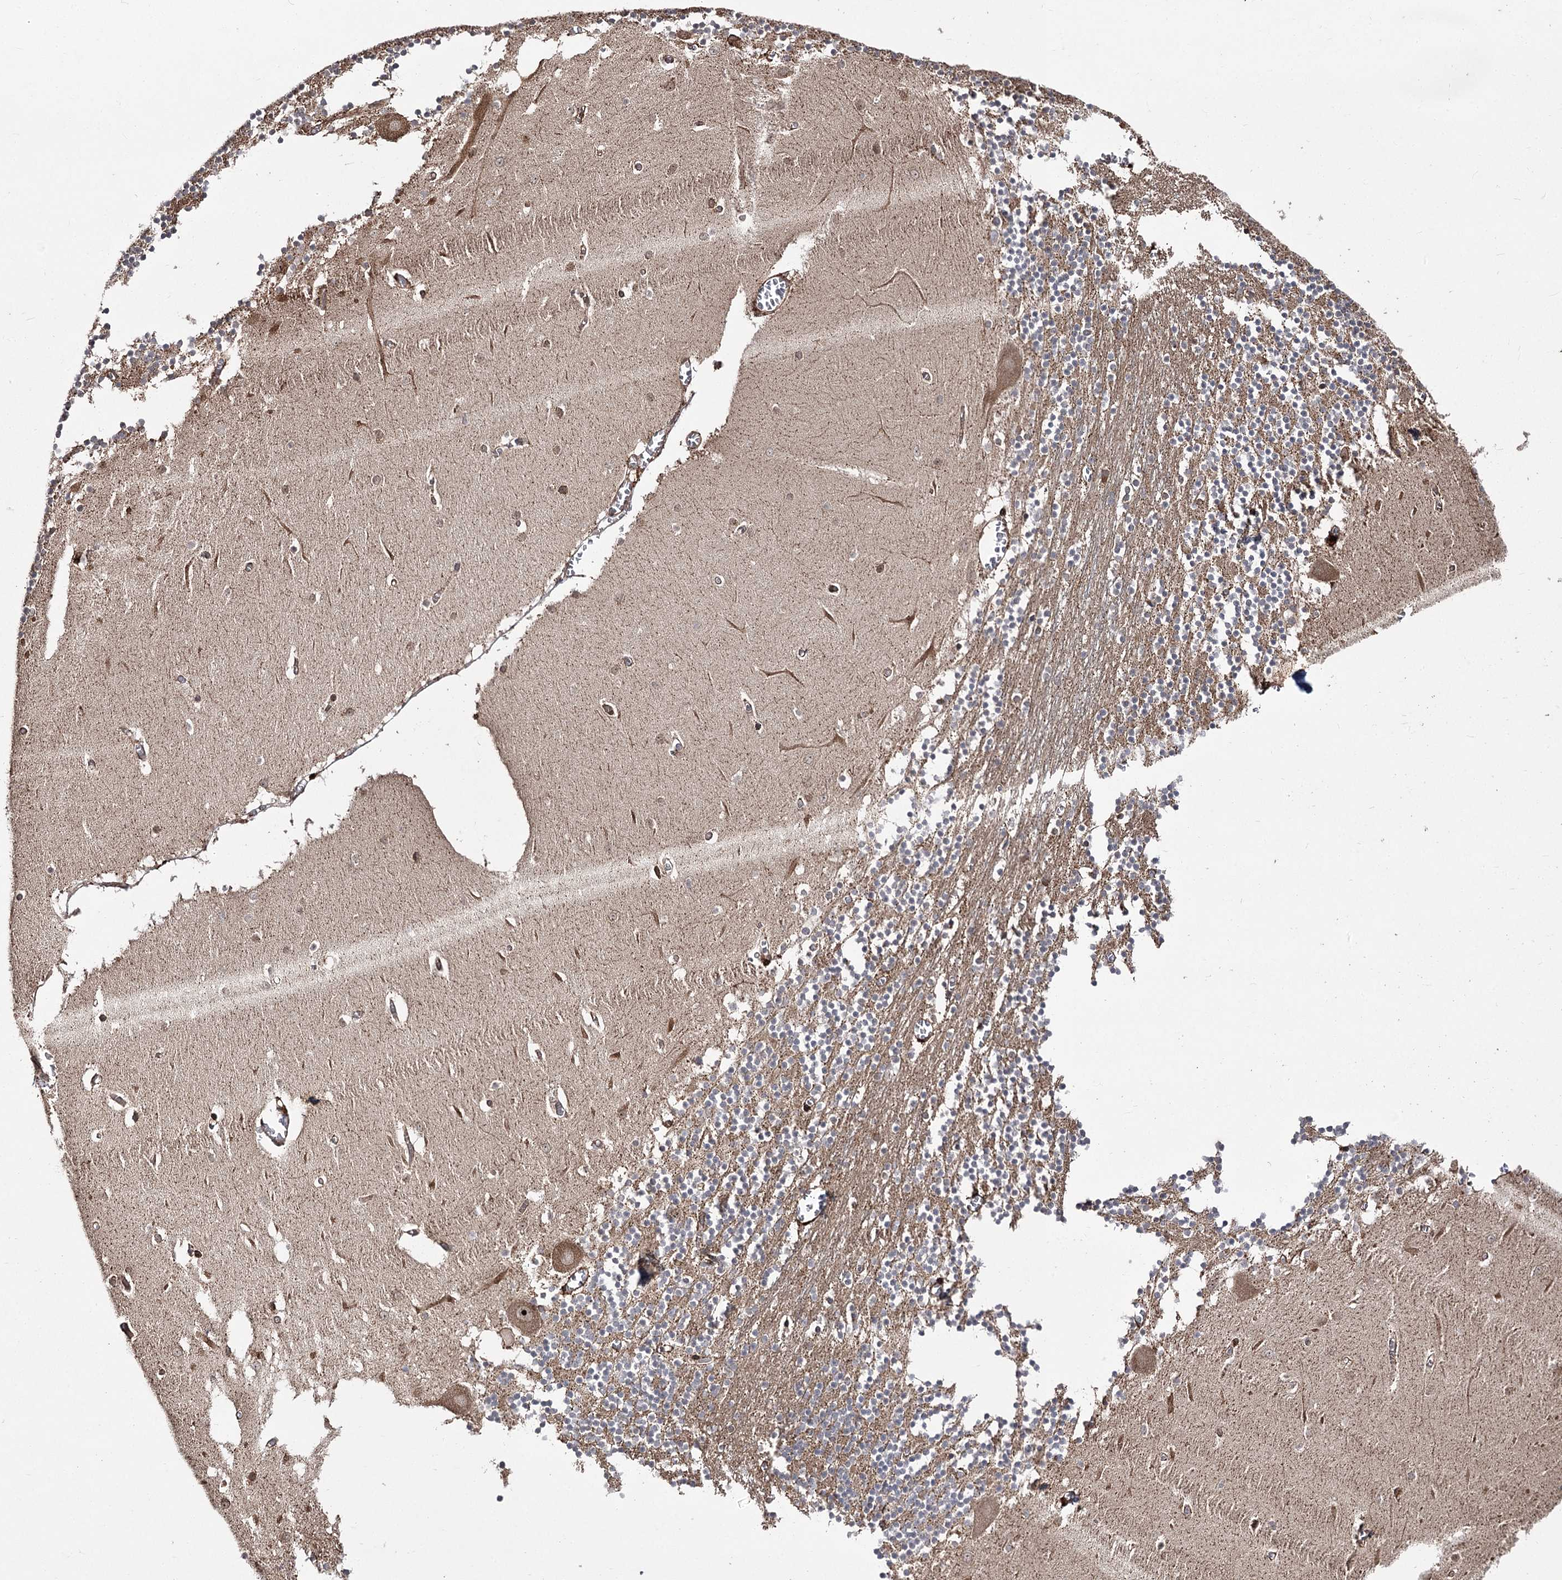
{"staining": {"intensity": "weak", "quantity": "<25%", "location": "cytoplasmic/membranous"}, "tissue": "cerebellum", "cell_type": "Cells in granular layer", "image_type": "normal", "snomed": [{"axis": "morphology", "description": "Normal tissue, NOS"}, {"axis": "topography", "description": "Cerebellum"}], "caption": "DAB immunohistochemical staining of benign cerebellum displays no significant positivity in cells in granular layer. (DAB immunohistochemistry with hematoxylin counter stain).", "gene": "FANCL", "patient": {"sex": "female", "age": 28}}